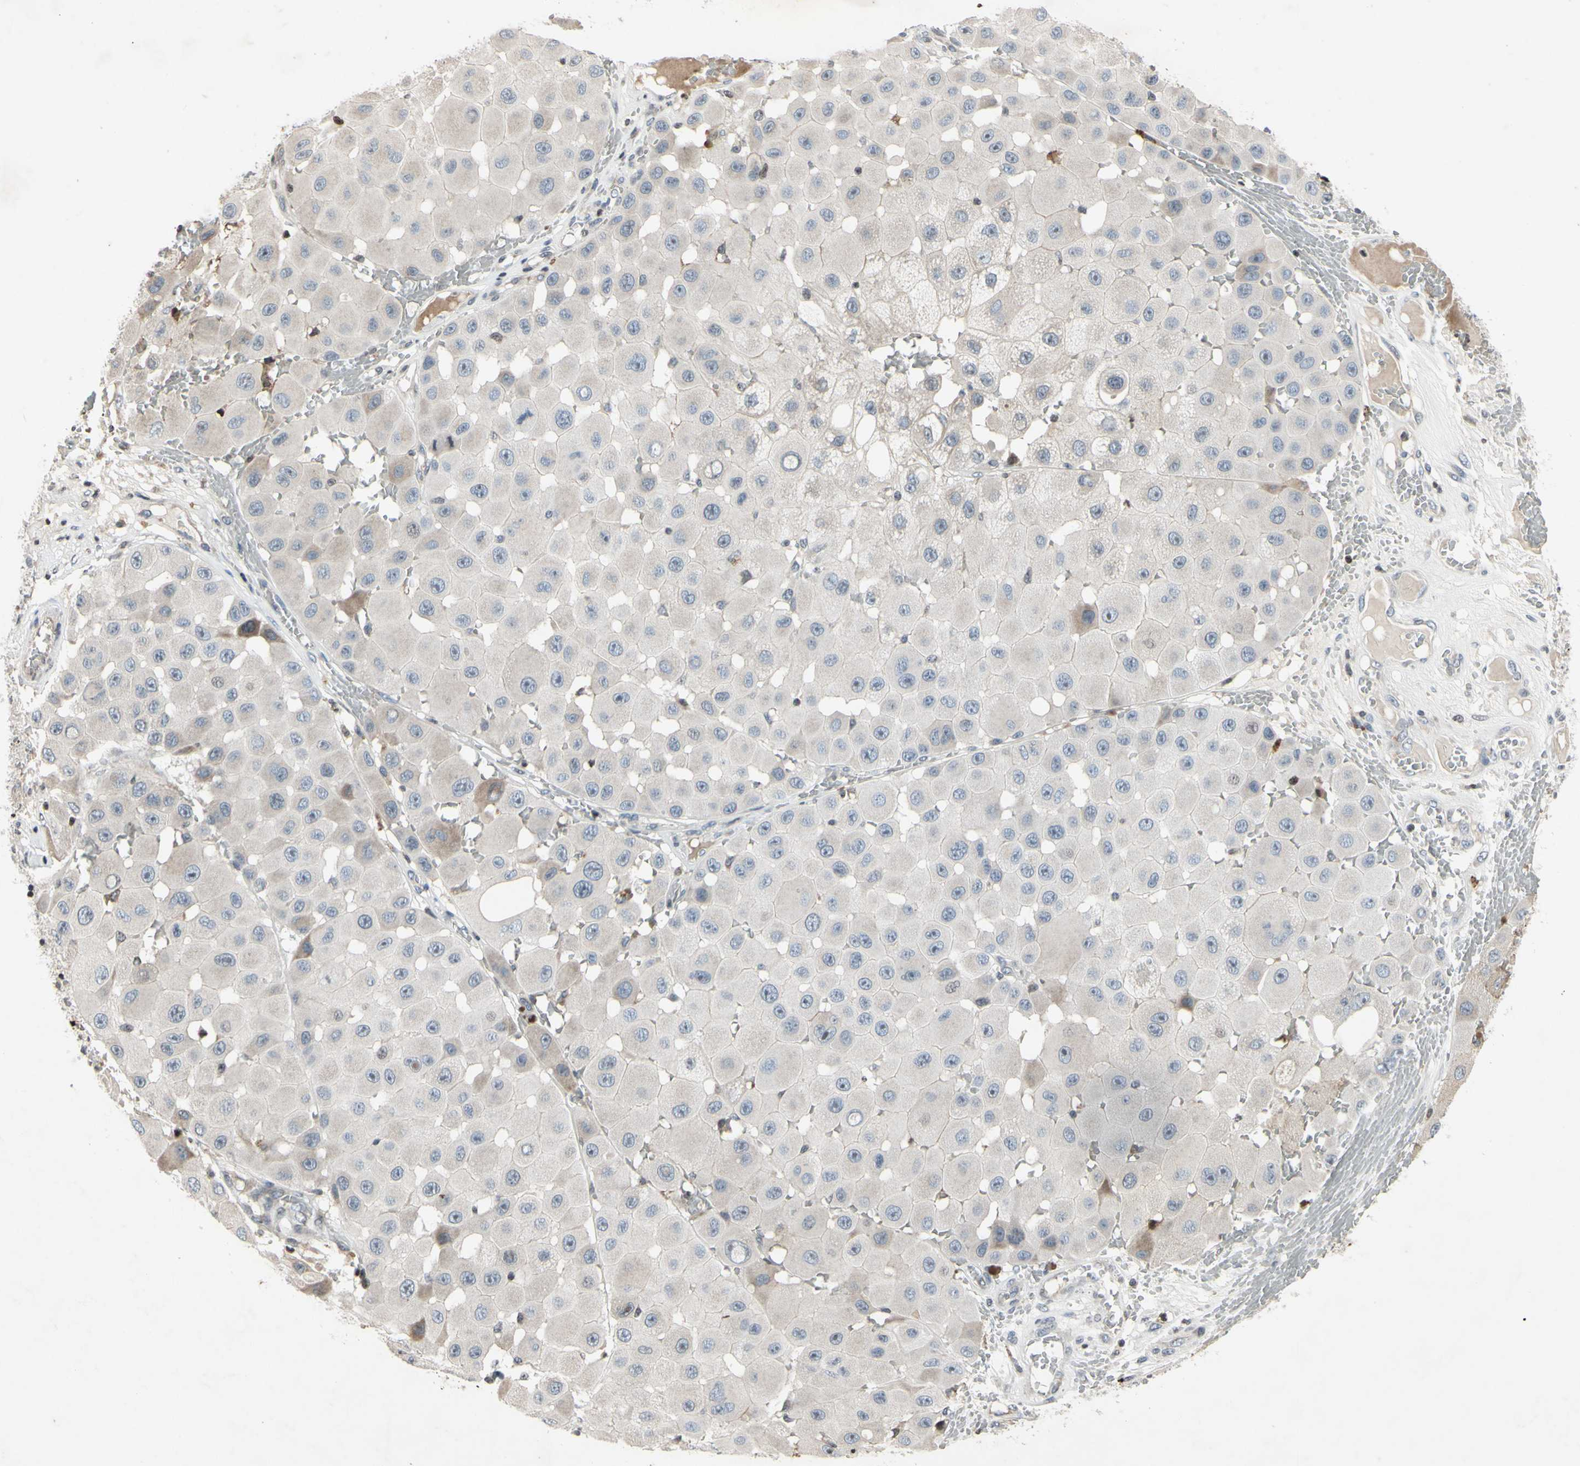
{"staining": {"intensity": "moderate", "quantity": "<25%", "location": "cytoplasmic/membranous"}, "tissue": "melanoma", "cell_type": "Tumor cells", "image_type": "cancer", "snomed": [{"axis": "morphology", "description": "Malignant melanoma, NOS"}, {"axis": "topography", "description": "Skin"}], "caption": "Malignant melanoma was stained to show a protein in brown. There is low levels of moderate cytoplasmic/membranous positivity in about <25% of tumor cells. The protein is stained brown, and the nuclei are stained in blue (DAB (3,3'-diaminobenzidine) IHC with brightfield microscopy, high magnification).", "gene": "ARG1", "patient": {"sex": "female", "age": 81}}